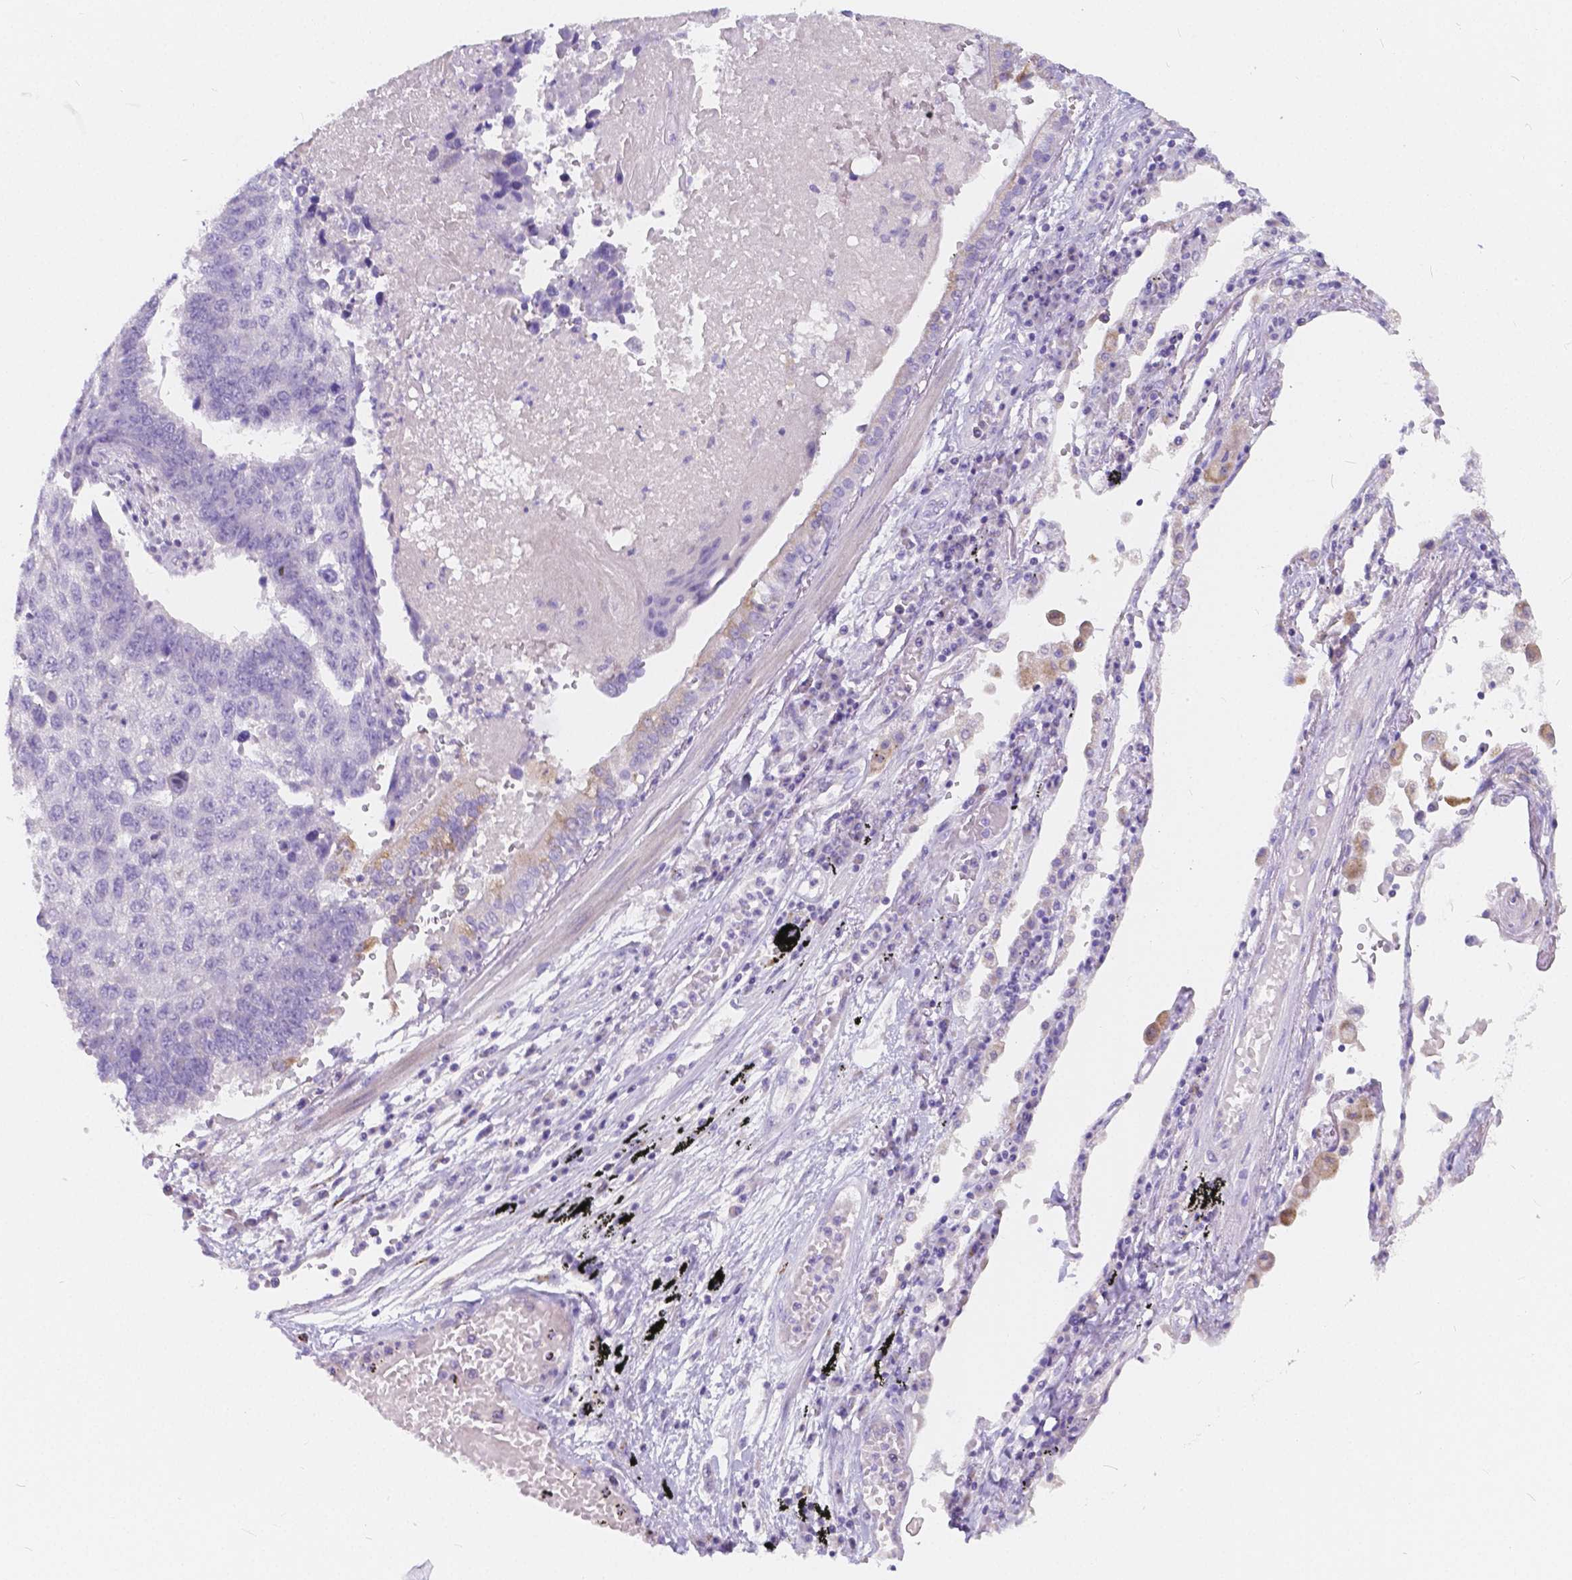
{"staining": {"intensity": "negative", "quantity": "none", "location": "none"}, "tissue": "lung cancer", "cell_type": "Tumor cells", "image_type": "cancer", "snomed": [{"axis": "morphology", "description": "Squamous cell carcinoma, NOS"}, {"axis": "topography", "description": "Lung"}], "caption": "This is an IHC photomicrograph of human lung cancer. There is no expression in tumor cells.", "gene": "RNF186", "patient": {"sex": "male", "age": 73}}